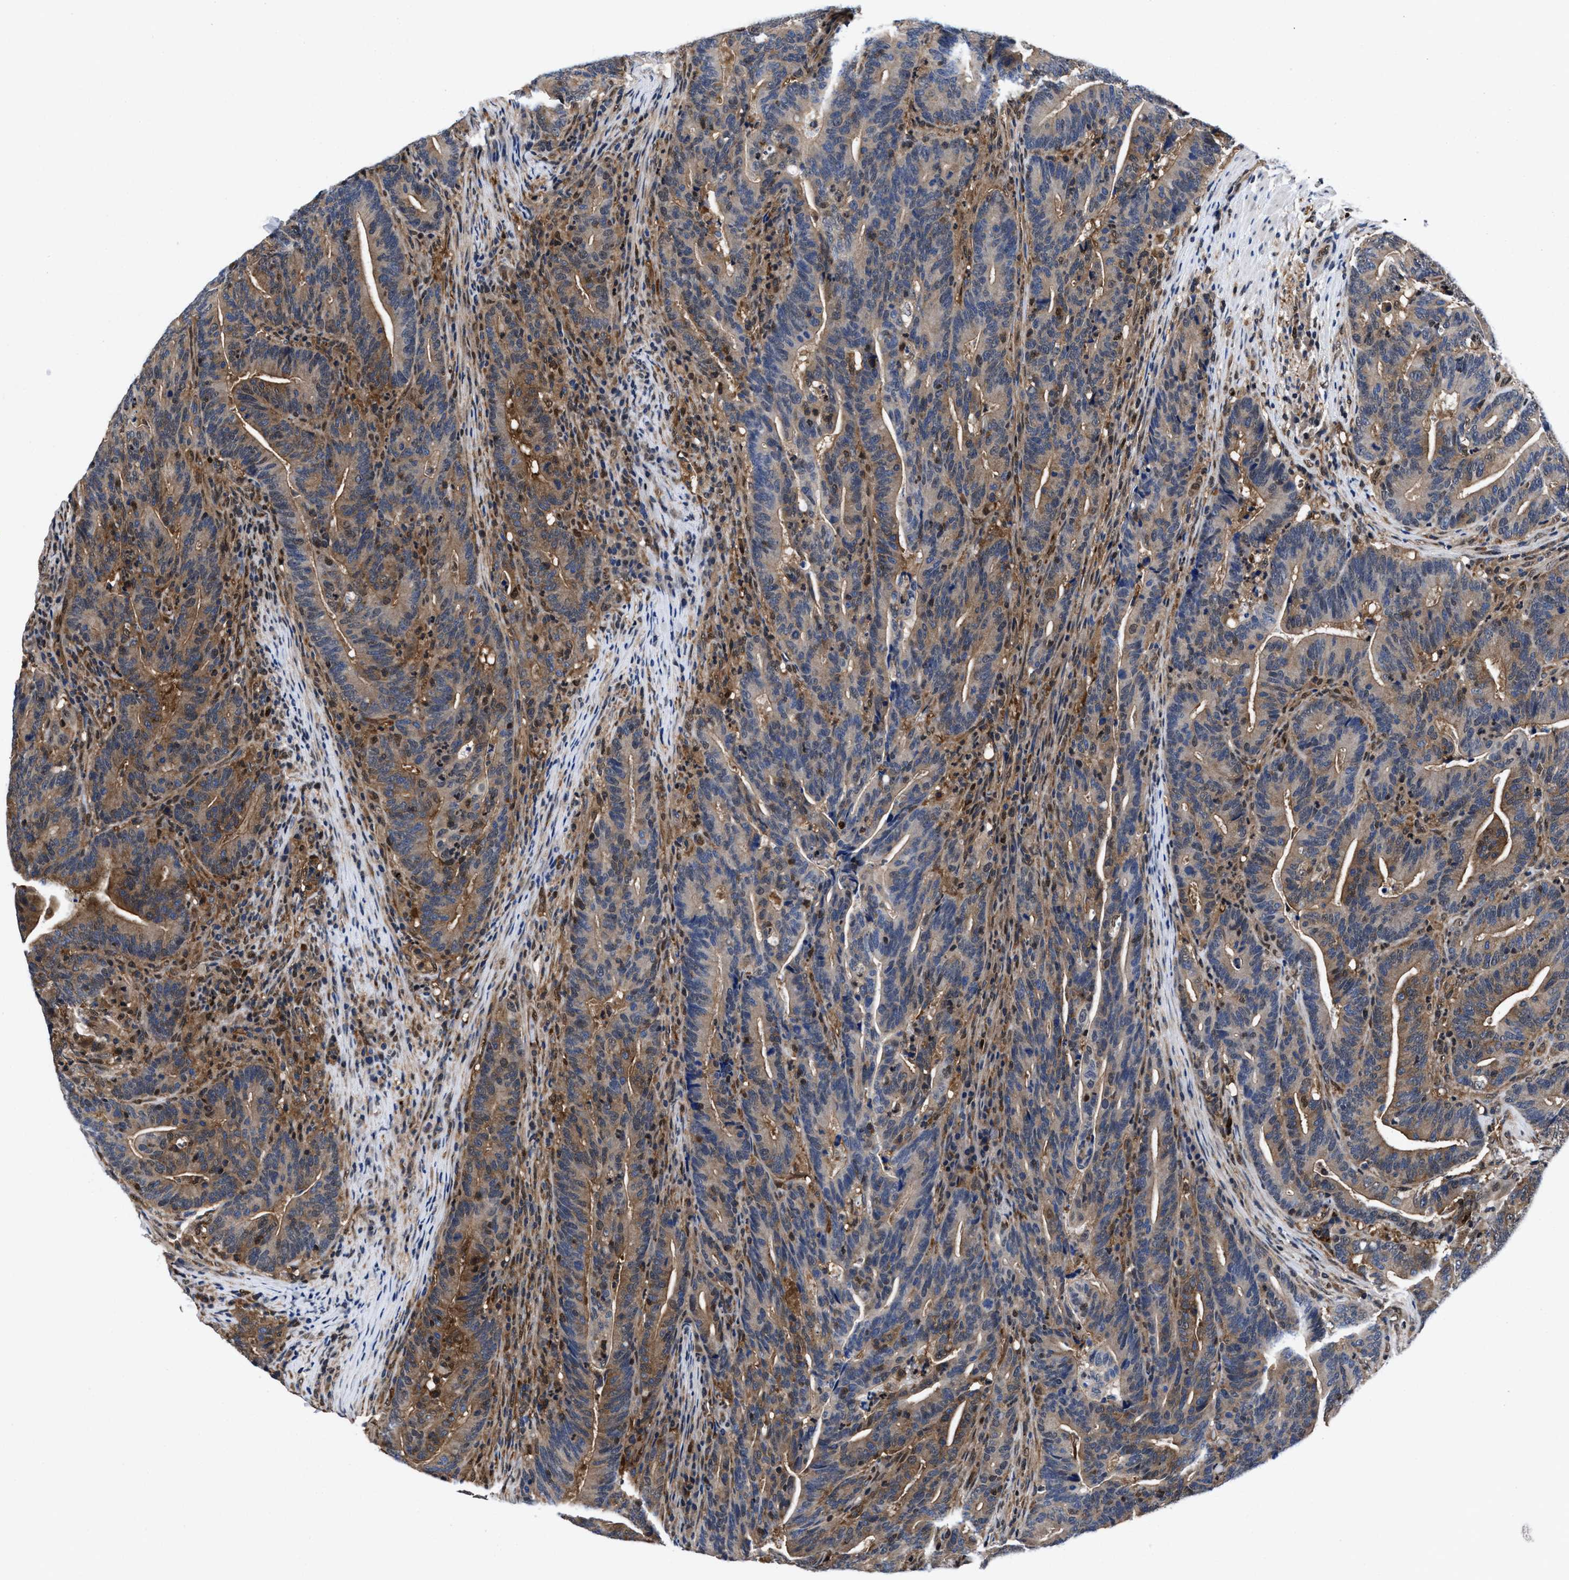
{"staining": {"intensity": "moderate", "quantity": ">75%", "location": "cytoplasmic/membranous"}, "tissue": "colorectal cancer", "cell_type": "Tumor cells", "image_type": "cancer", "snomed": [{"axis": "morphology", "description": "Adenocarcinoma, NOS"}, {"axis": "topography", "description": "Colon"}], "caption": "Immunohistochemistry photomicrograph of neoplastic tissue: colorectal cancer (adenocarcinoma) stained using immunohistochemistry exhibits medium levels of moderate protein expression localized specifically in the cytoplasmic/membranous of tumor cells, appearing as a cytoplasmic/membranous brown color.", "gene": "ACLY", "patient": {"sex": "female", "age": 66}}